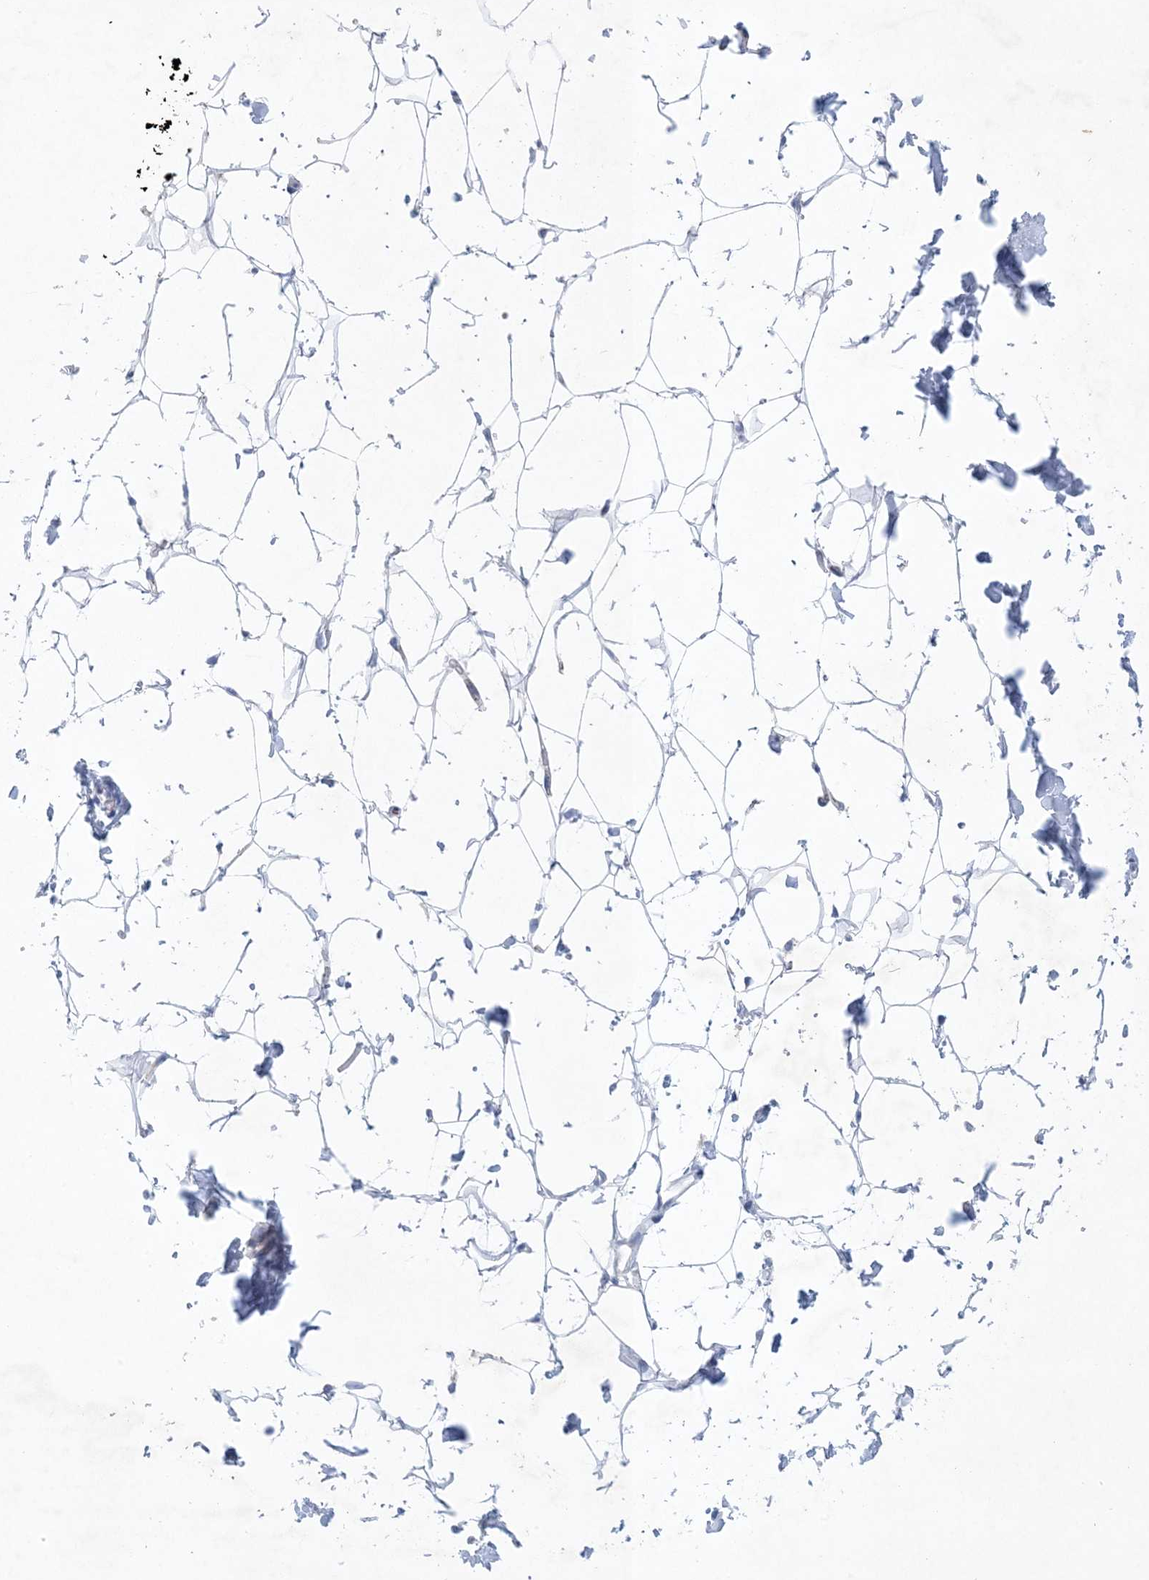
{"staining": {"intensity": "negative", "quantity": "none", "location": "none"}, "tissue": "adipose tissue", "cell_type": "Adipocytes", "image_type": "normal", "snomed": [{"axis": "morphology", "description": "Normal tissue, NOS"}, {"axis": "topography", "description": "Breast"}], "caption": "Adipocytes are negative for protein expression in unremarkable human adipose tissue. The staining was performed using DAB to visualize the protein expression in brown, while the nuclei were stained in blue with hematoxylin (Magnification: 20x).", "gene": "GABRG1", "patient": {"sex": "female", "age": 26}}